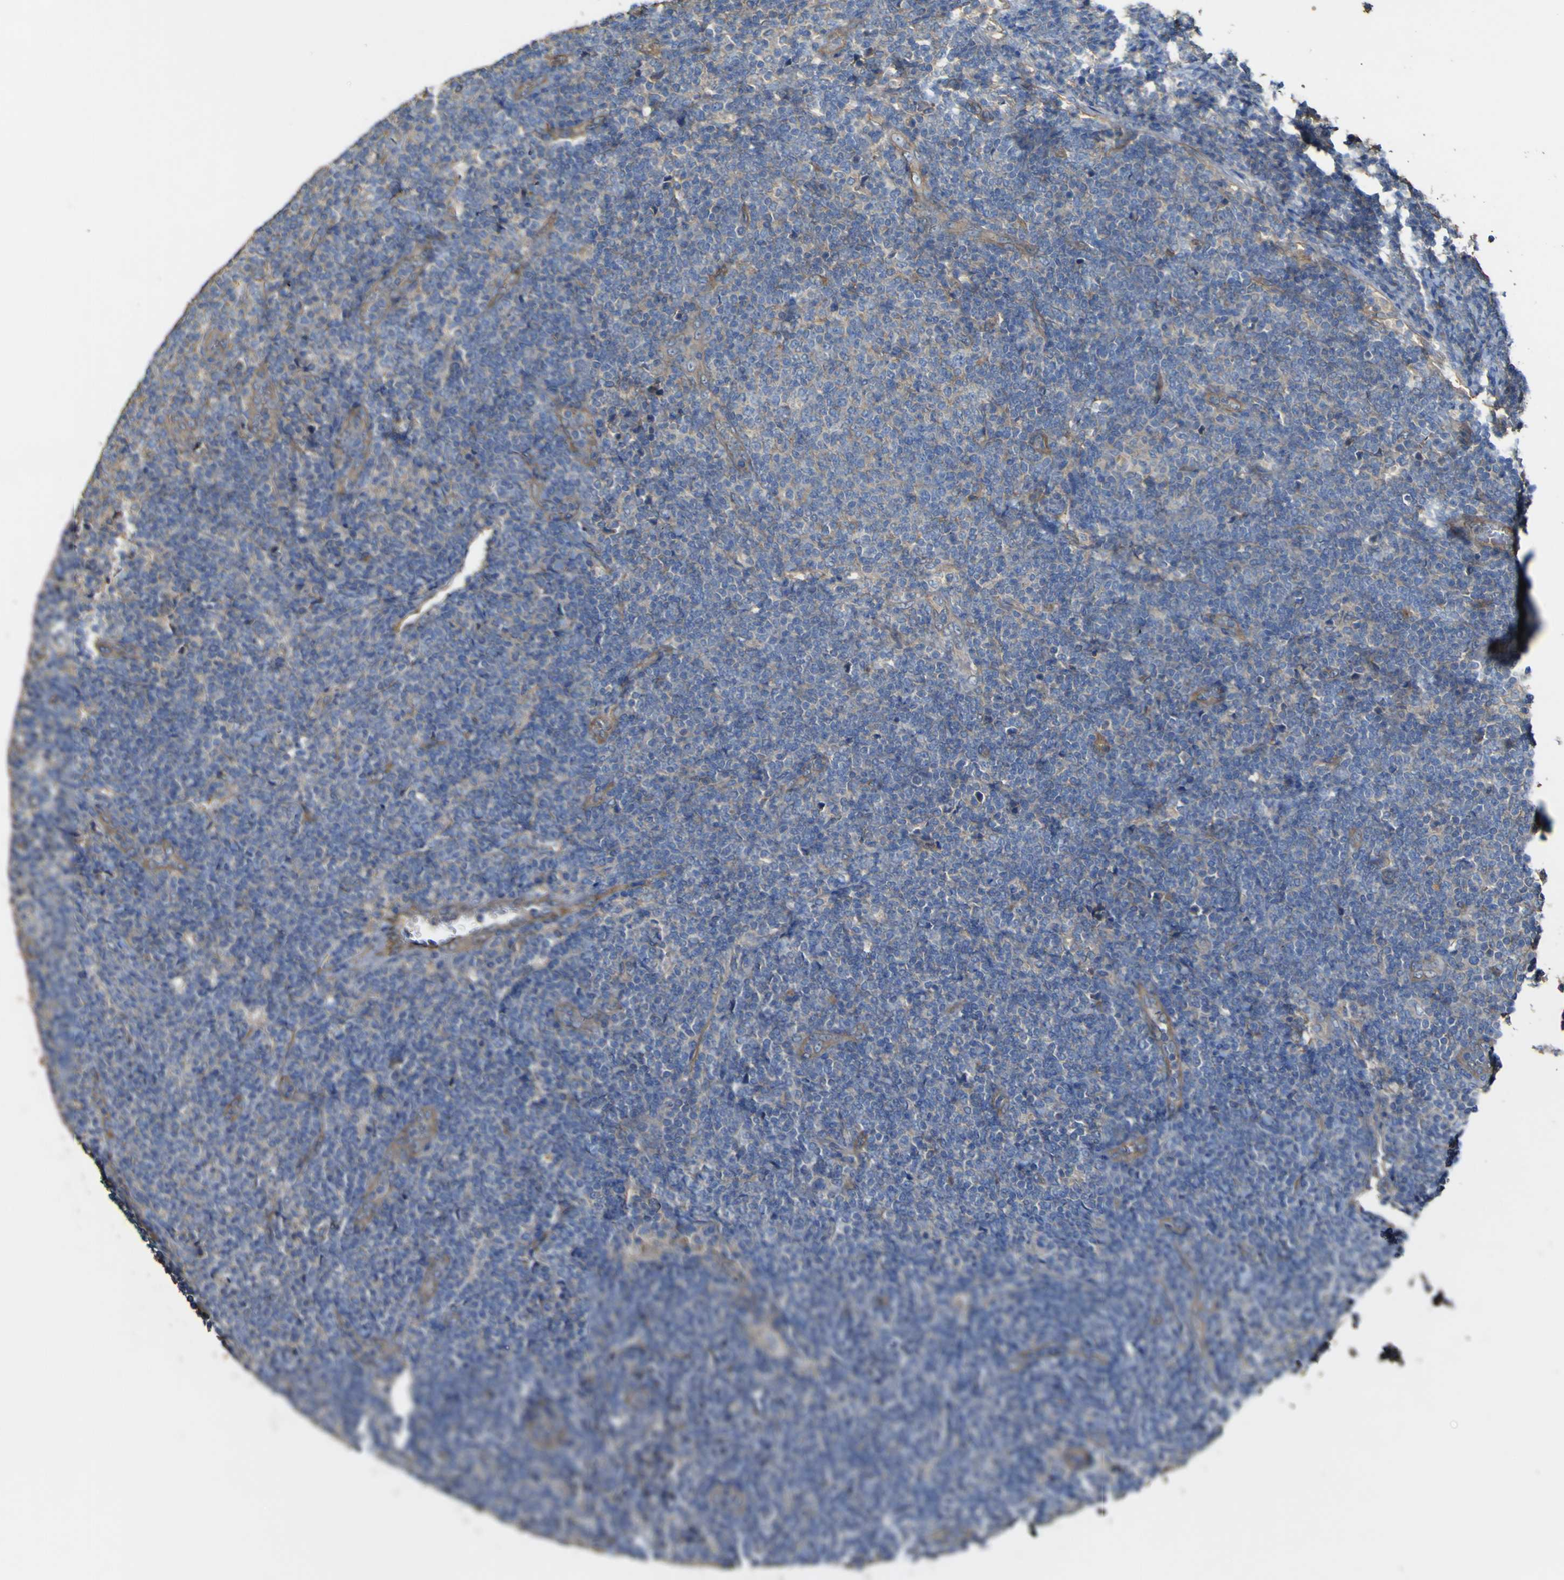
{"staining": {"intensity": "weak", "quantity": "<25%", "location": "cytoplasmic/membranous"}, "tissue": "lymphoma", "cell_type": "Tumor cells", "image_type": "cancer", "snomed": [{"axis": "morphology", "description": "Malignant lymphoma, non-Hodgkin's type, Low grade"}, {"axis": "topography", "description": "Lymph node"}], "caption": "An immunohistochemistry (IHC) micrograph of lymphoma is shown. There is no staining in tumor cells of lymphoma.", "gene": "TNFSF15", "patient": {"sex": "male", "age": 57}}